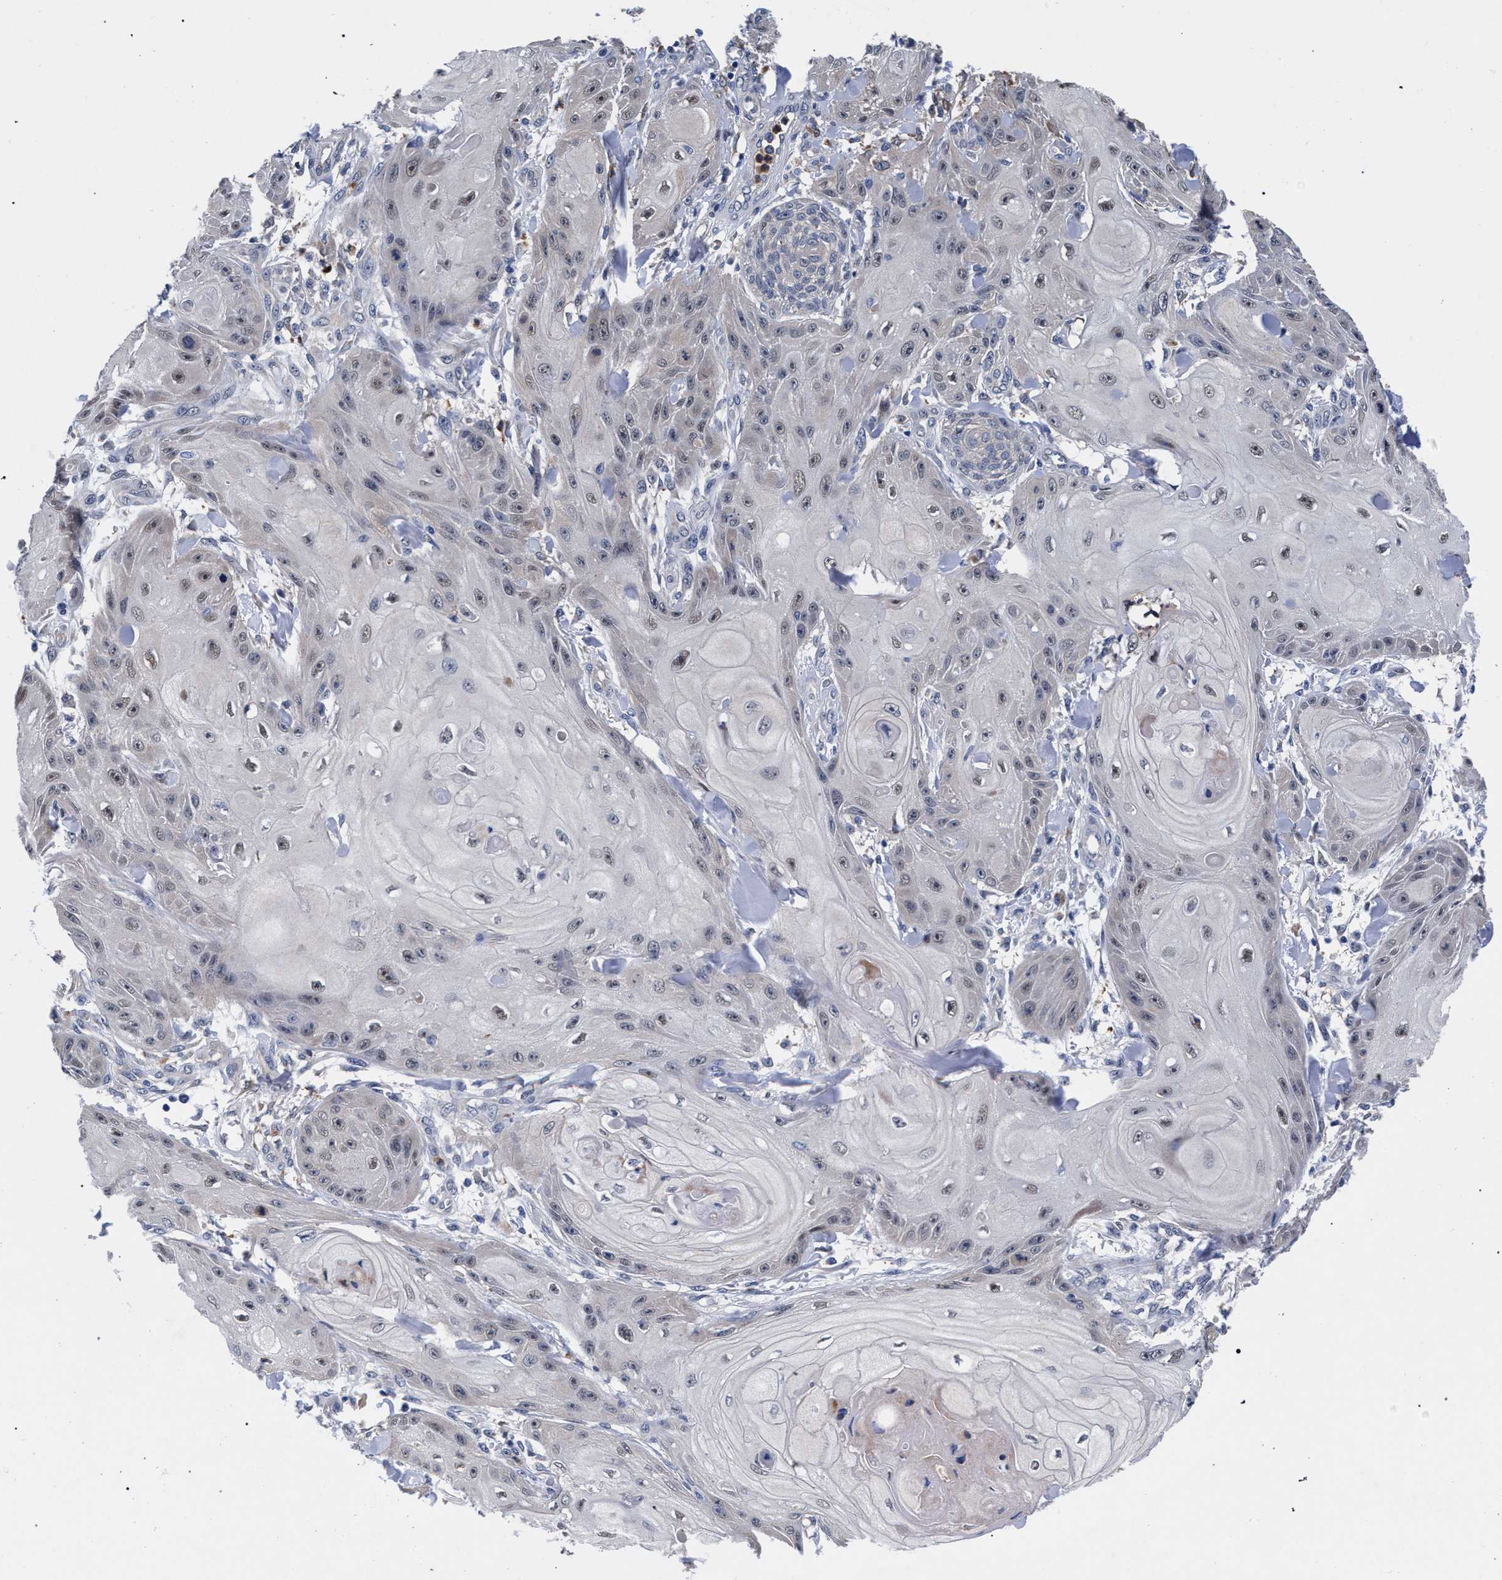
{"staining": {"intensity": "weak", "quantity": ">75%", "location": "nuclear"}, "tissue": "skin cancer", "cell_type": "Tumor cells", "image_type": "cancer", "snomed": [{"axis": "morphology", "description": "Squamous cell carcinoma, NOS"}, {"axis": "topography", "description": "Skin"}], "caption": "IHC staining of skin squamous cell carcinoma, which shows low levels of weak nuclear positivity in about >75% of tumor cells indicating weak nuclear protein staining. The staining was performed using DAB (brown) for protein detection and nuclei were counterstained in hematoxylin (blue).", "gene": "ZNF462", "patient": {"sex": "male", "age": 74}}